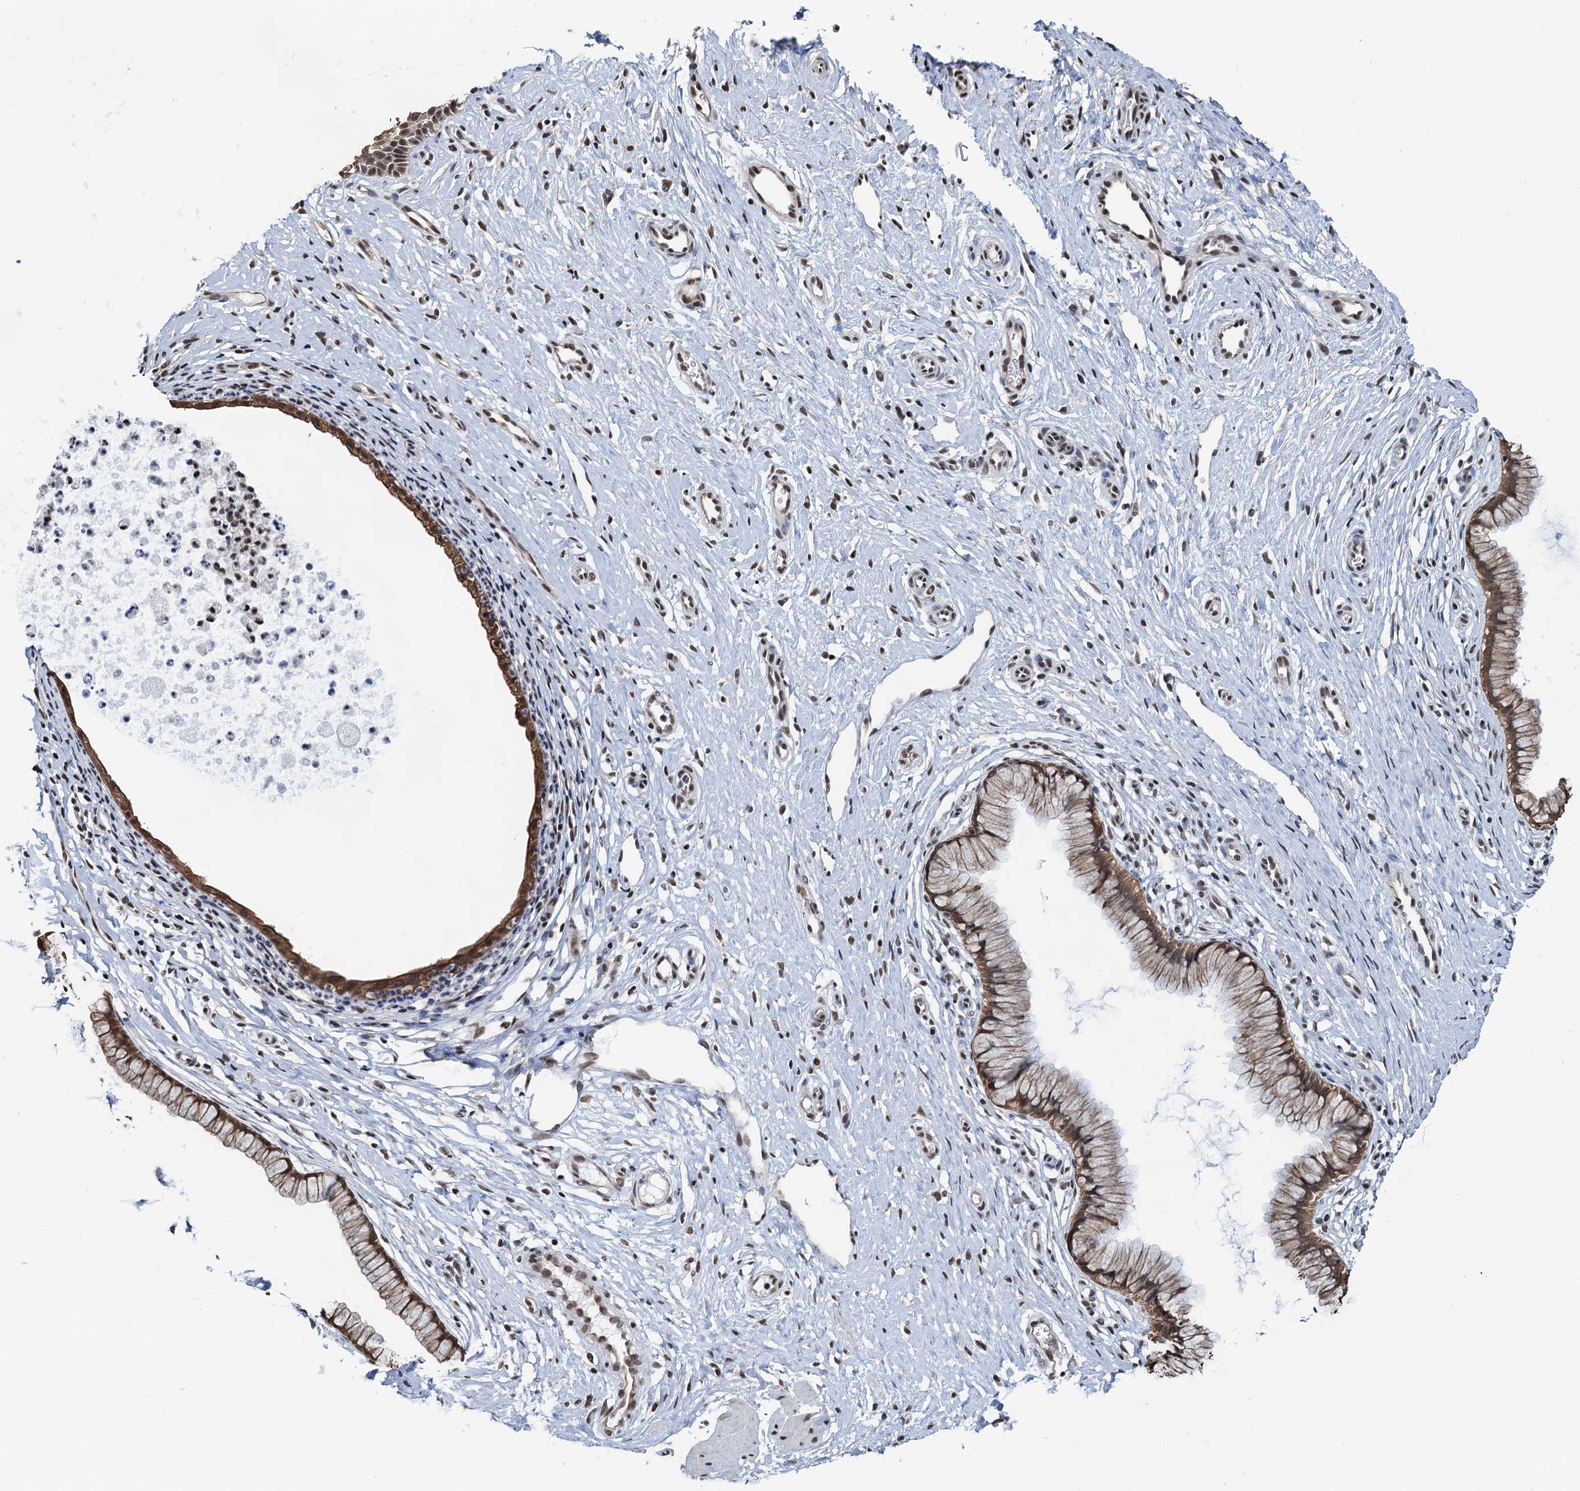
{"staining": {"intensity": "moderate", "quantity": ">75%", "location": "cytoplasmic/membranous,nuclear"}, "tissue": "cervix", "cell_type": "Glandular cells", "image_type": "normal", "snomed": [{"axis": "morphology", "description": "Normal tissue, NOS"}, {"axis": "topography", "description": "Cervix"}], "caption": "Moderate cytoplasmic/membranous,nuclear expression is appreciated in approximately >75% of glandular cells in normal cervix.", "gene": "ZNF609", "patient": {"sex": "female", "age": 36}}